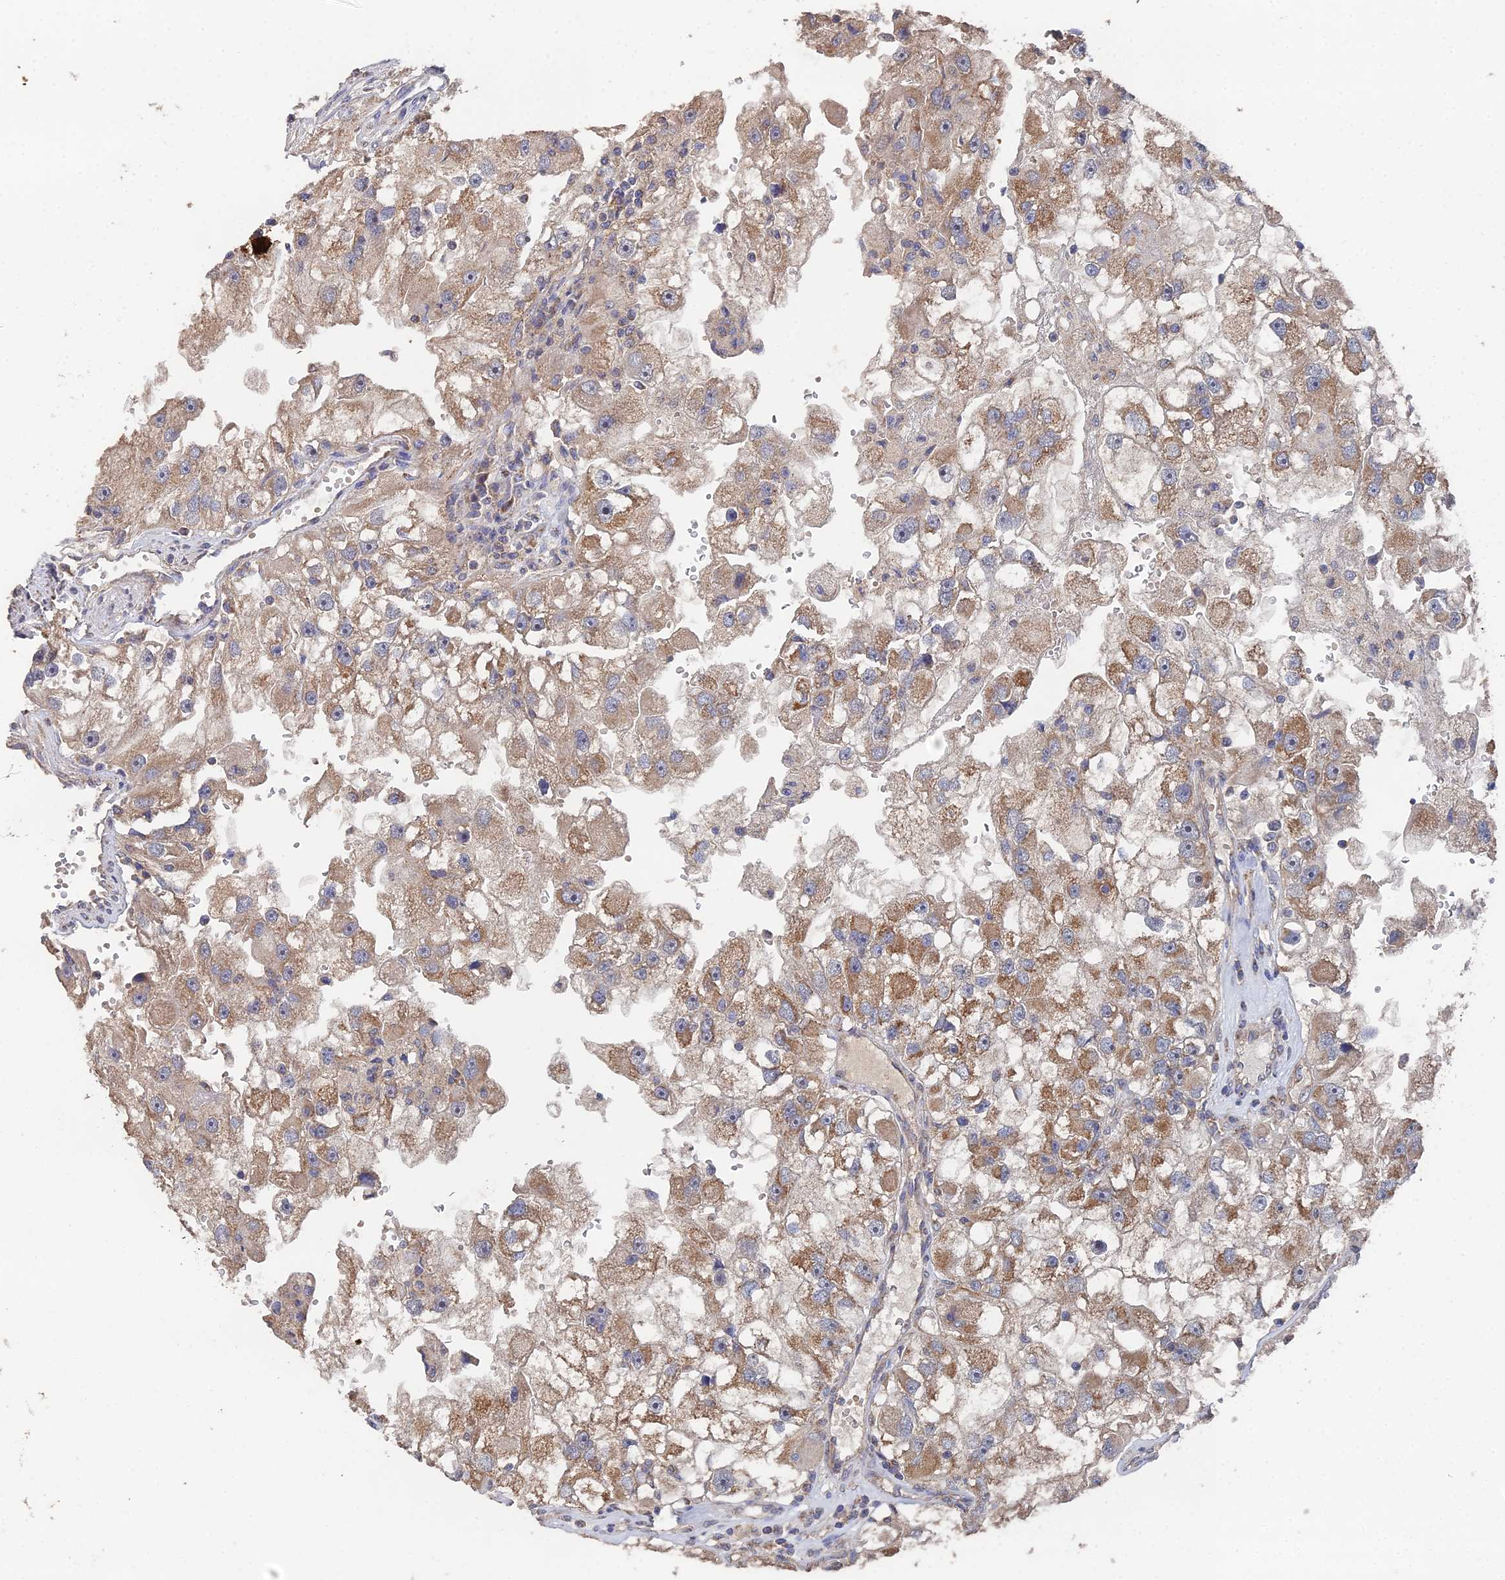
{"staining": {"intensity": "moderate", "quantity": ">75%", "location": "cytoplasmic/membranous"}, "tissue": "renal cancer", "cell_type": "Tumor cells", "image_type": "cancer", "snomed": [{"axis": "morphology", "description": "Adenocarcinoma, NOS"}, {"axis": "topography", "description": "Kidney"}], "caption": "A micrograph showing moderate cytoplasmic/membranous expression in about >75% of tumor cells in renal cancer, as visualized by brown immunohistochemical staining.", "gene": "SPANXN4", "patient": {"sex": "male", "age": 63}}